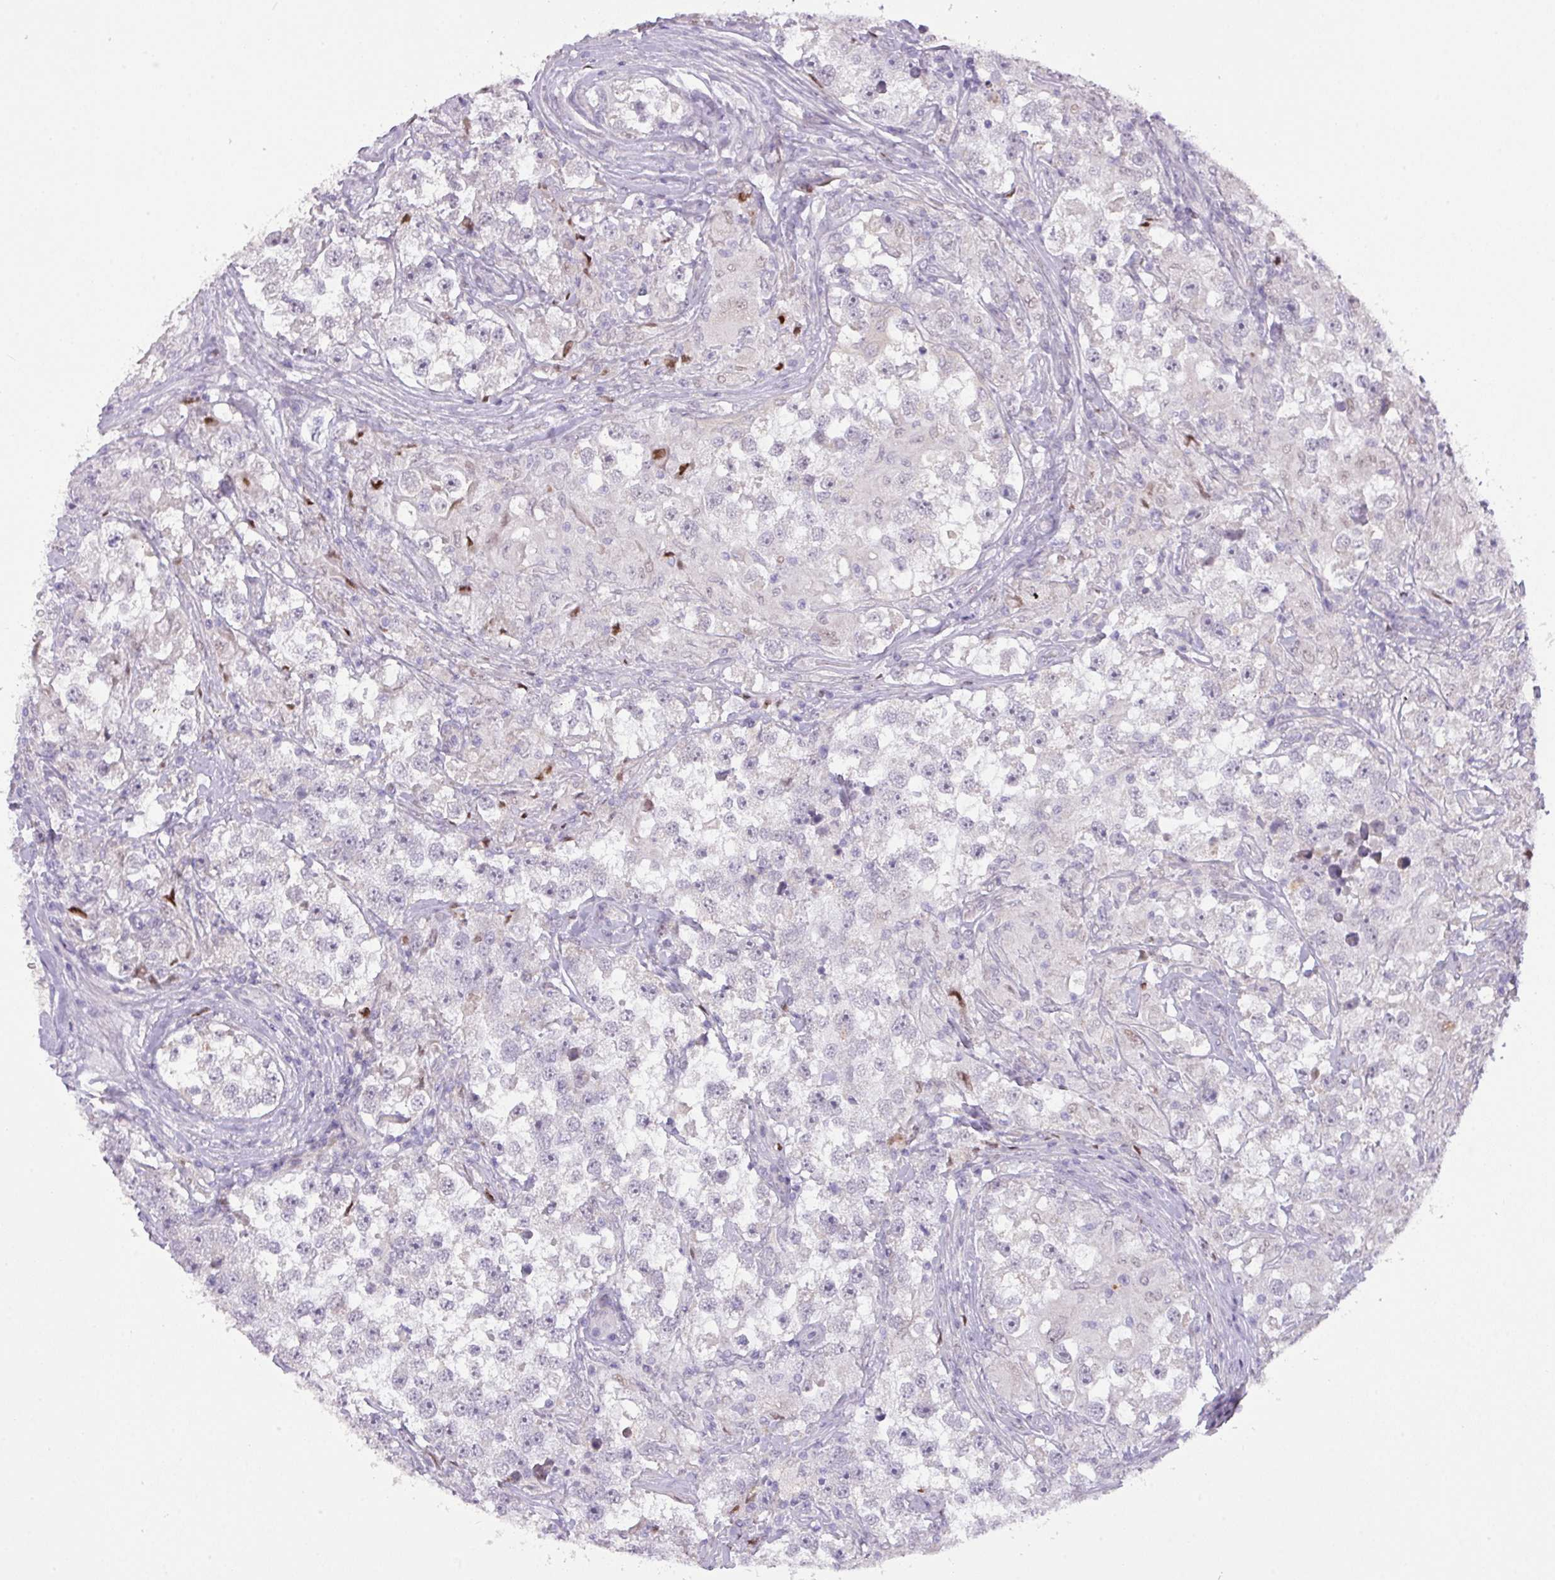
{"staining": {"intensity": "negative", "quantity": "none", "location": "none"}, "tissue": "testis cancer", "cell_type": "Tumor cells", "image_type": "cancer", "snomed": [{"axis": "morphology", "description": "Seminoma, NOS"}, {"axis": "topography", "description": "Testis"}], "caption": "Tumor cells are negative for protein expression in human testis seminoma.", "gene": "ANKRD13B", "patient": {"sex": "male", "age": 46}}